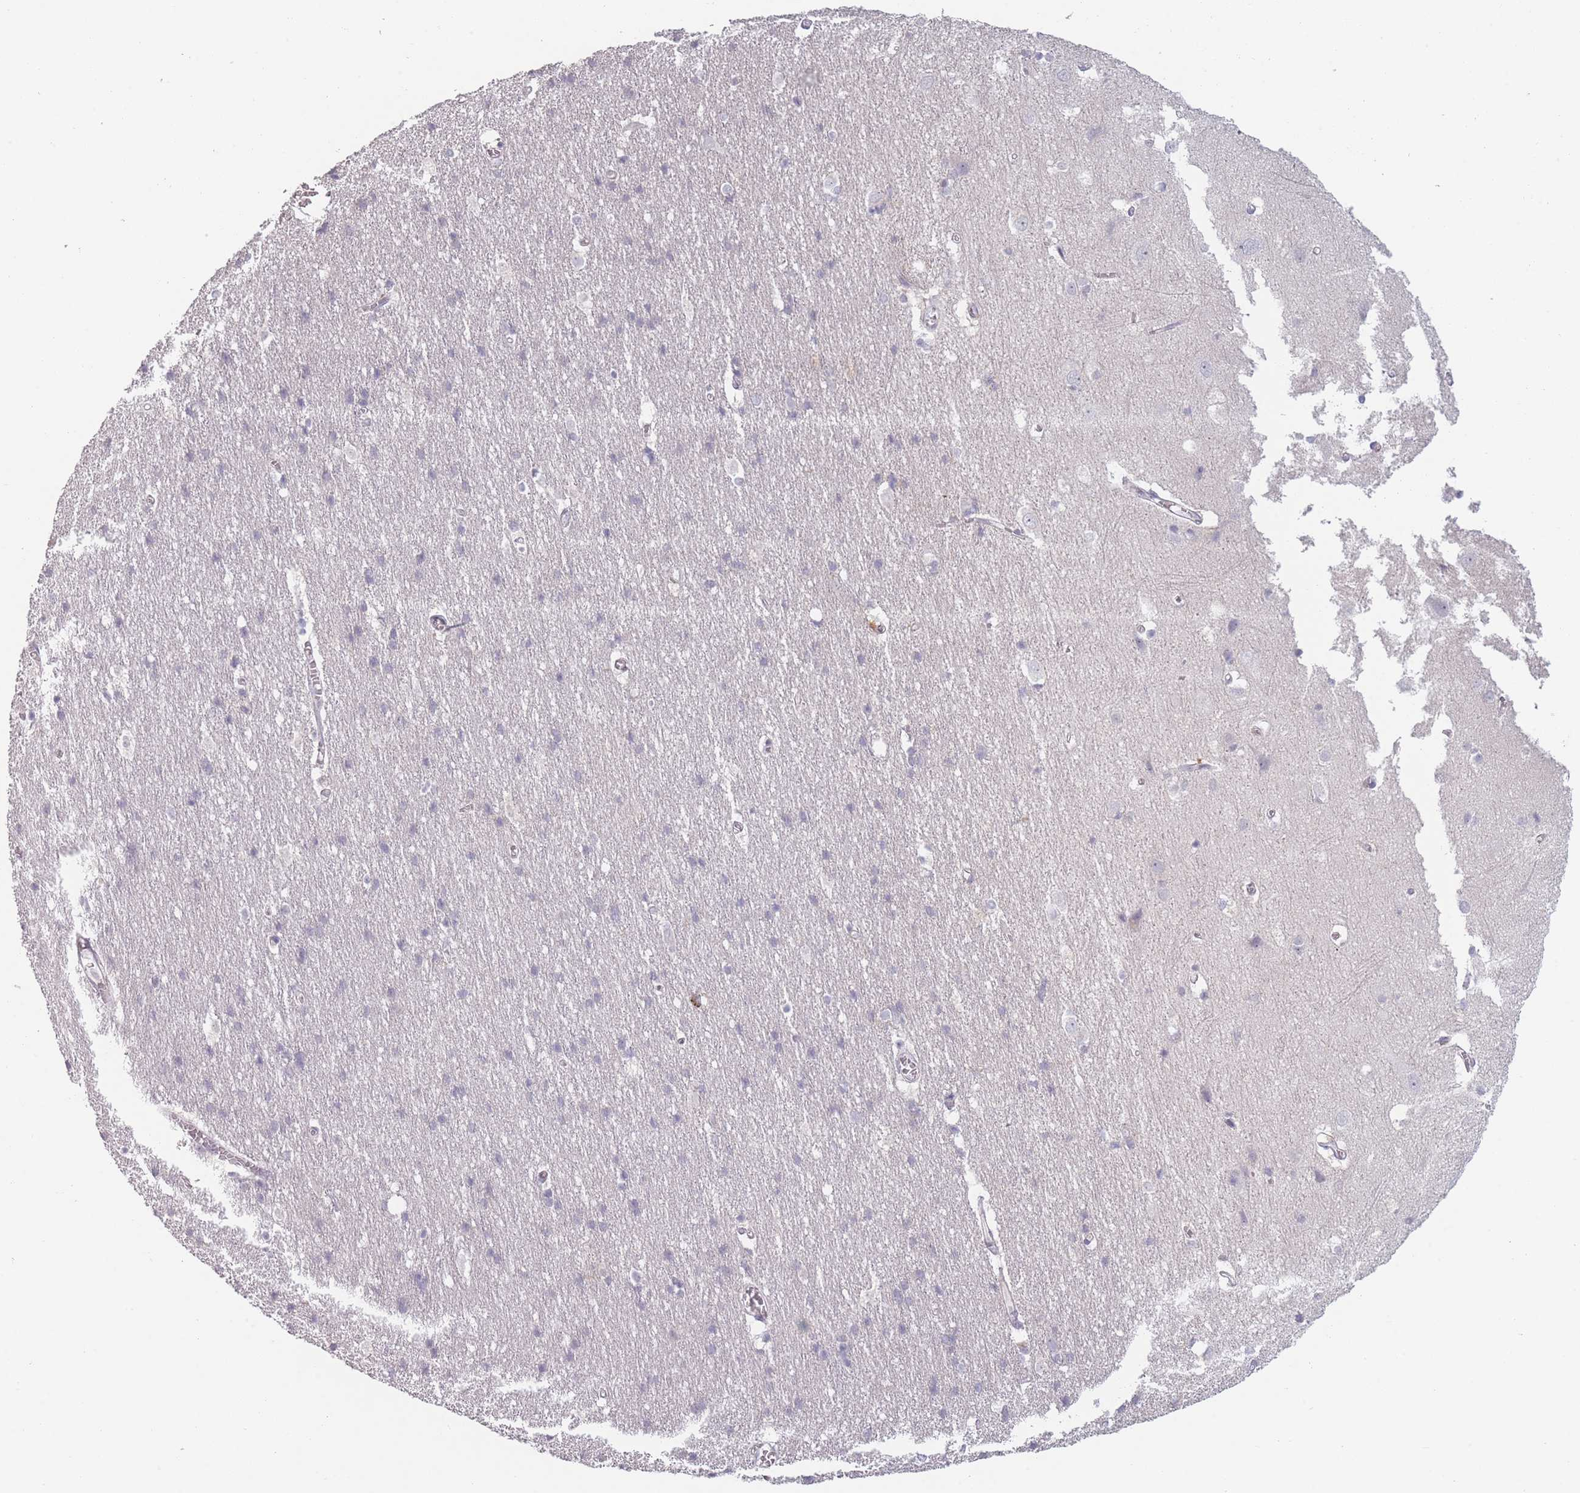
{"staining": {"intensity": "negative", "quantity": "none", "location": "none"}, "tissue": "cerebral cortex", "cell_type": "Endothelial cells", "image_type": "normal", "snomed": [{"axis": "morphology", "description": "Normal tissue, NOS"}, {"axis": "topography", "description": "Cerebral cortex"}], "caption": "The histopathology image demonstrates no significant staining in endothelial cells of cerebral cortex.", "gene": "RASL10B", "patient": {"sex": "male", "age": 54}}